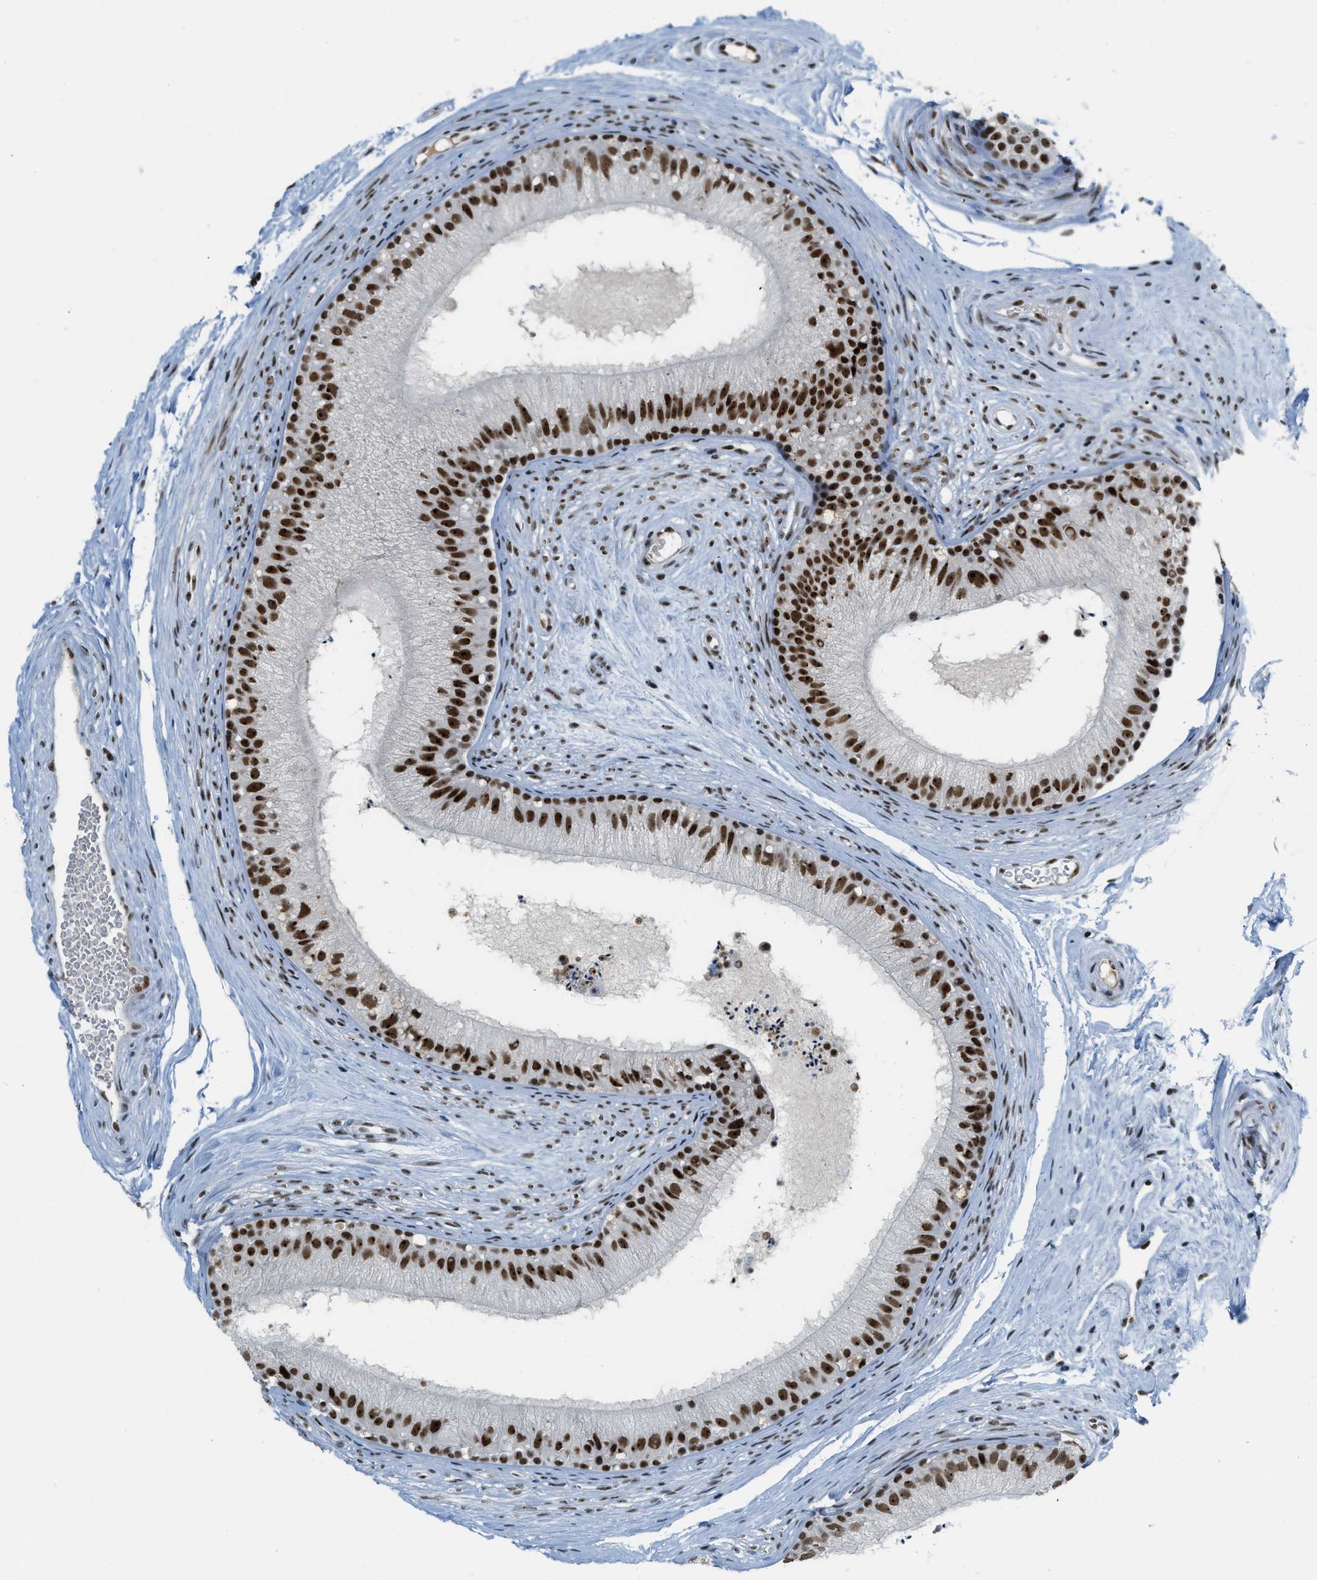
{"staining": {"intensity": "strong", "quantity": ">75%", "location": "nuclear"}, "tissue": "epididymis", "cell_type": "Glandular cells", "image_type": "normal", "snomed": [{"axis": "morphology", "description": "Normal tissue, NOS"}, {"axis": "topography", "description": "Epididymis"}], "caption": "High-magnification brightfield microscopy of unremarkable epididymis stained with DAB (3,3'-diaminobenzidine) (brown) and counterstained with hematoxylin (blue). glandular cells exhibit strong nuclear expression is appreciated in approximately>75% of cells. (DAB (3,3'-diaminobenzidine) = brown stain, brightfield microscopy at high magnification).", "gene": "URB1", "patient": {"sex": "male", "age": 56}}